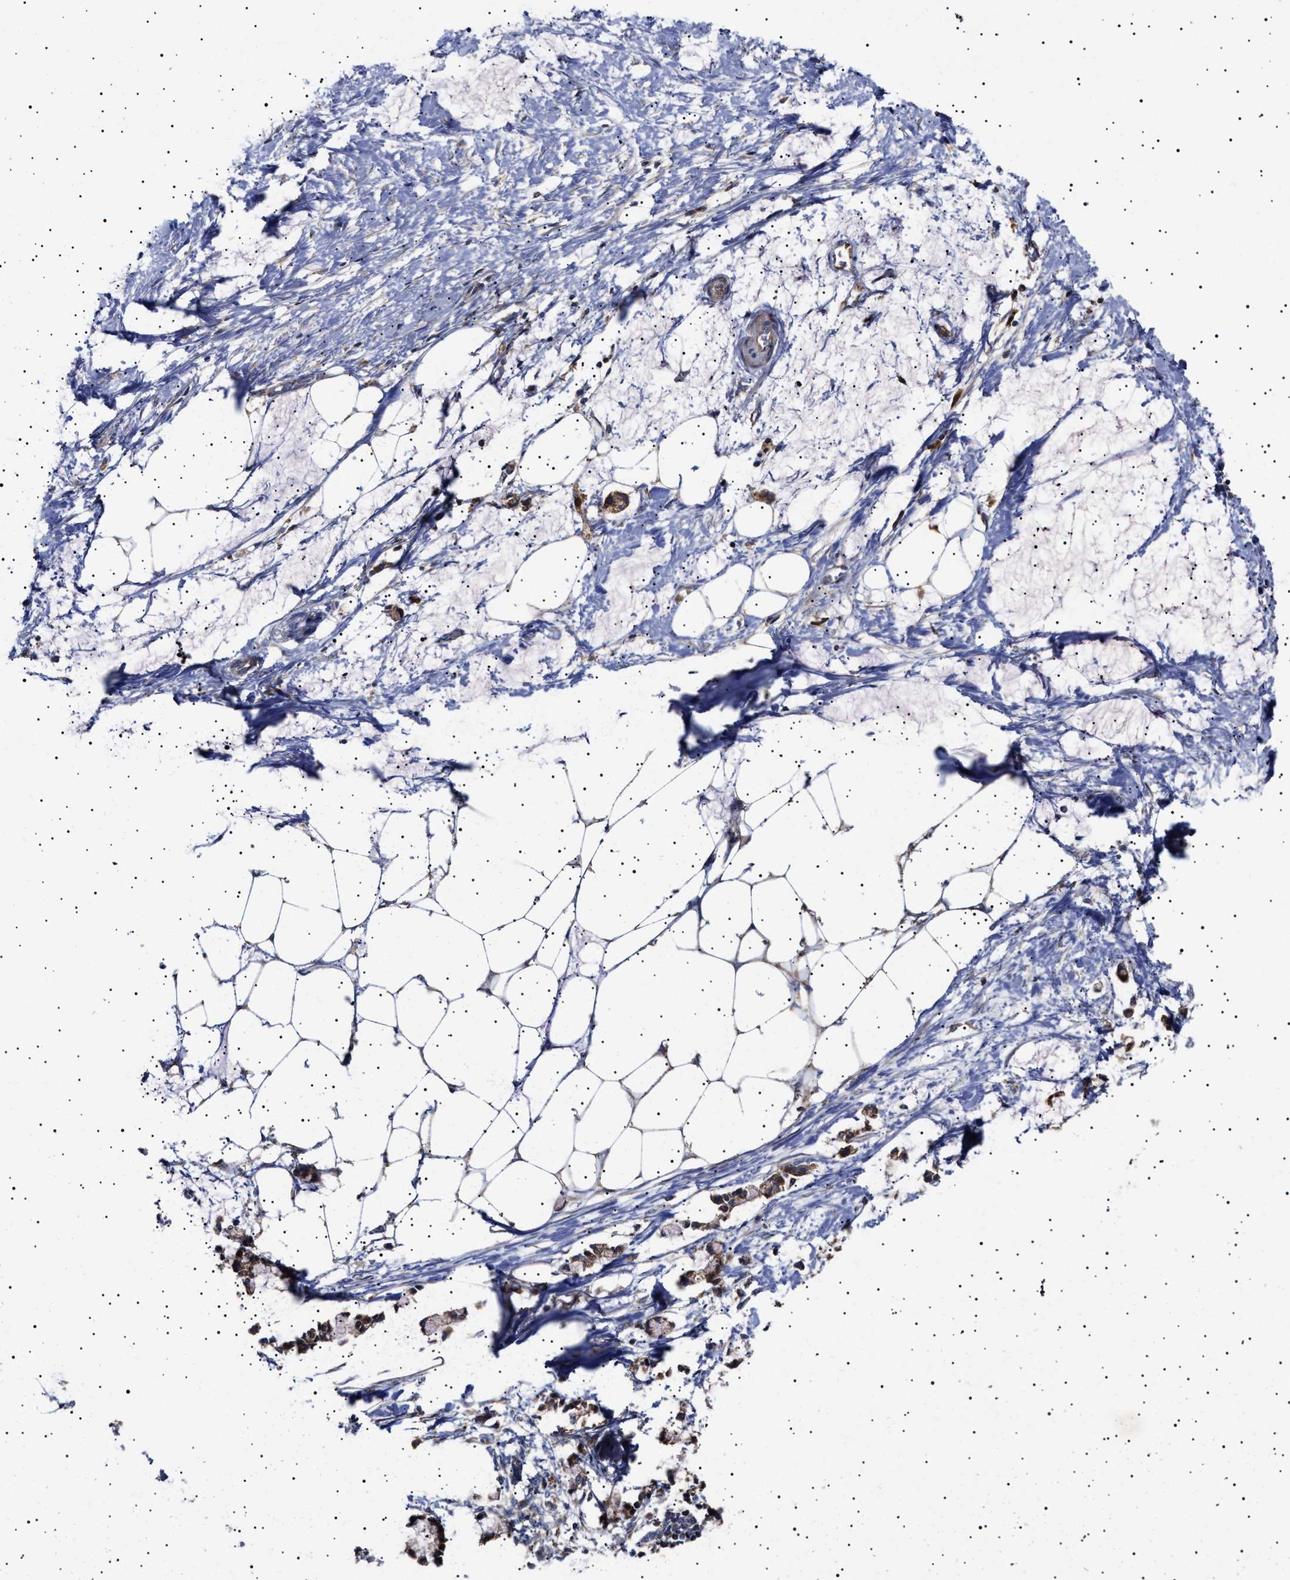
{"staining": {"intensity": "negative", "quantity": "none", "location": "none"}, "tissue": "adipose tissue", "cell_type": "Adipocytes", "image_type": "normal", "snomed": [{"axis": "morphology", "description": "Normal tissue, NOS"}, {"axis": "morphology", "description": "Adenocarcinoma, NOS"}, {"axis": "topography", "description": "Colon"}, {"axis": "topography", "description": "Peripheral nerve tissue"}], "caption": "A histopathology image of adipose tissue stained for a protein reveals no brown staining in adipocytes.", "gene": "MRPL10", "patient": {"sex": "male", "age": 14}}